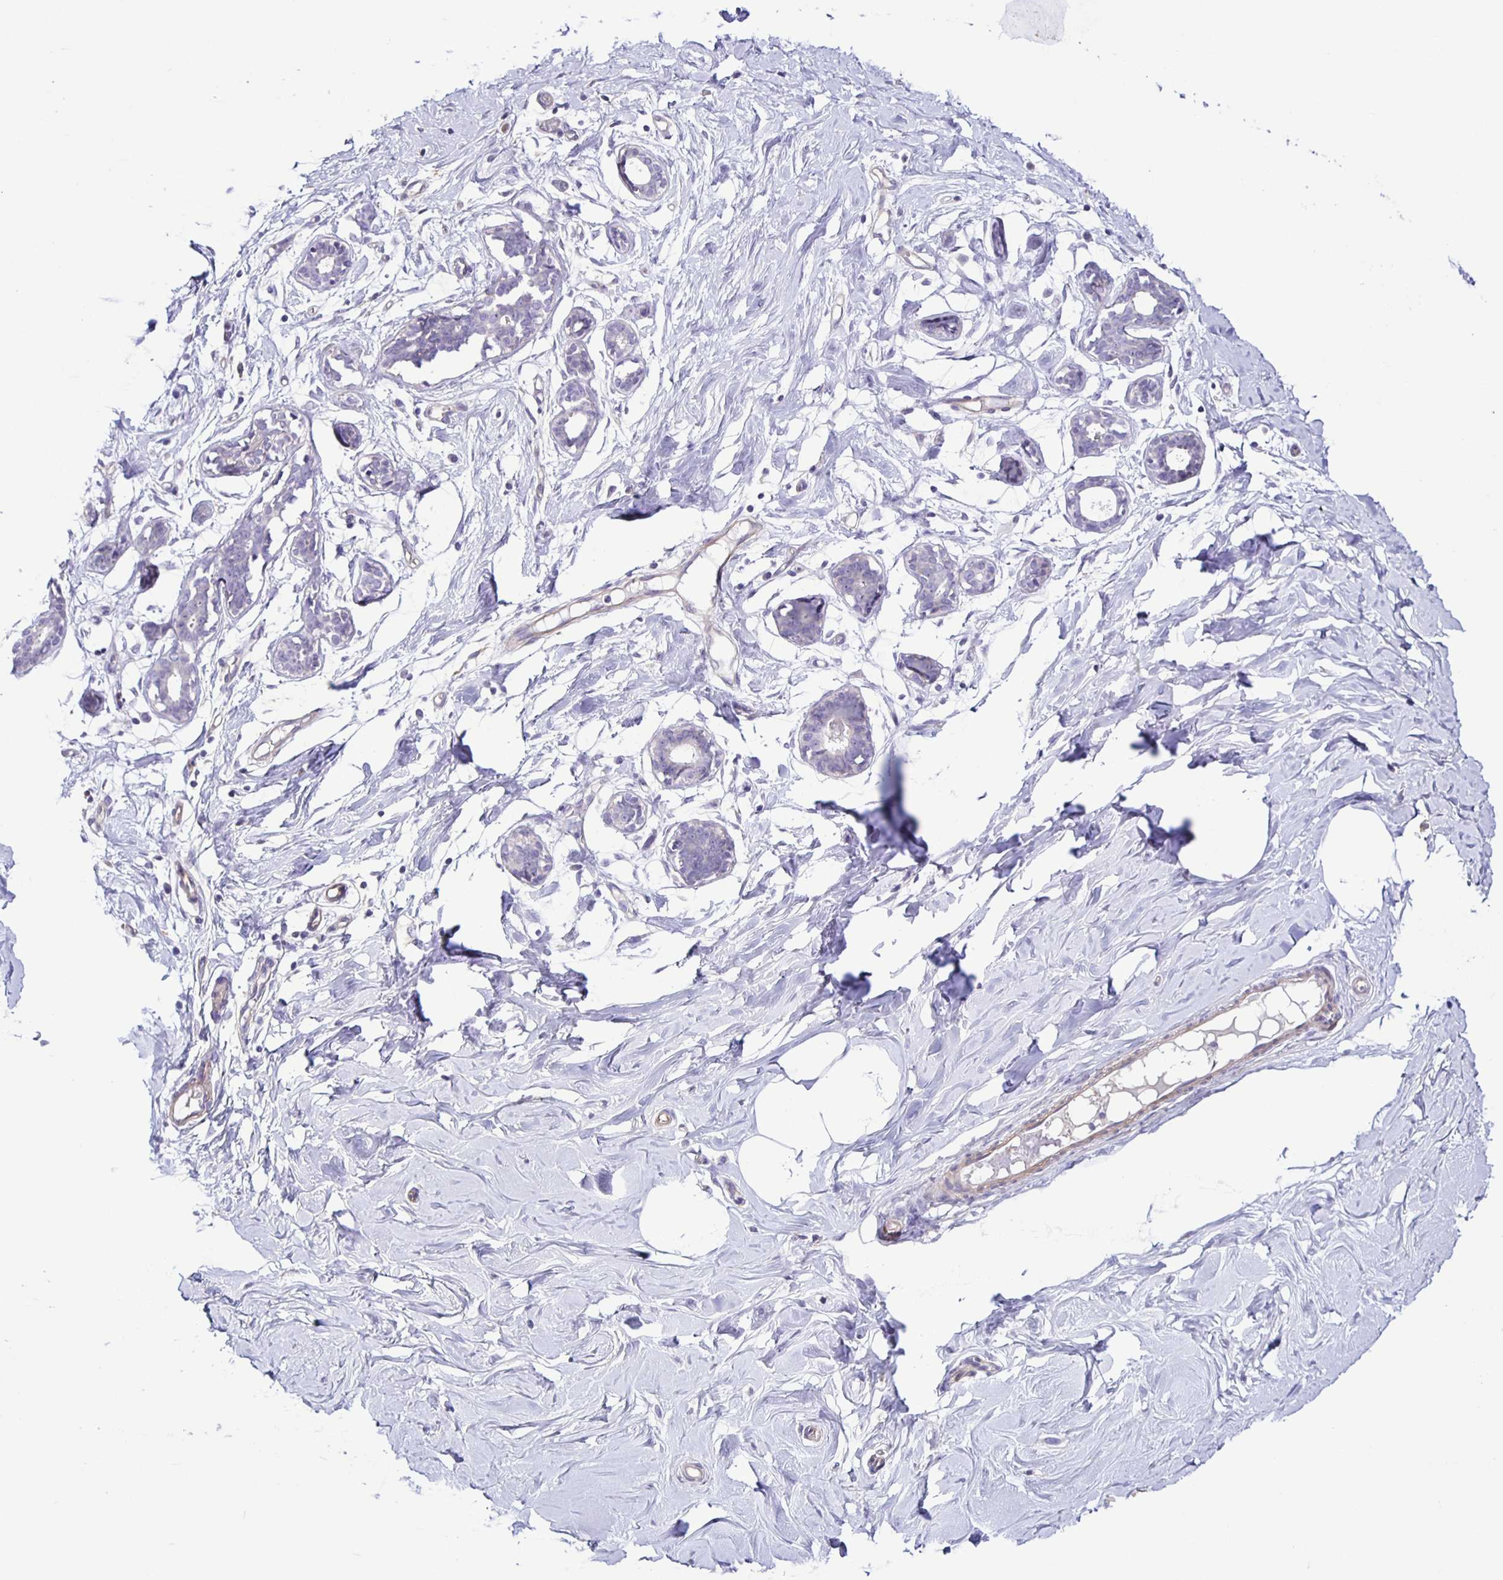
{"staining": {"intensity": "negative", "quantity": "none", "location": "none"}, "tissue": "breast", "cell_type": "Adipocytes", "image_type": "normal", "snomed": [{"axis": "morphology", "description": "Normal tissue, NOS"}, {"axis": "topography", "description": "Breast"}], "caption": "Immunohistochemistry (IHC) histopathology image of normal breast: human breast stained with DAB (3,3'-diaminobenzidine) shows no significant protein positivity in adipocytes. The staining is performed using DAB brown chromogen with nuclei counter-stained in using hematoxylin.", "gene": "BOLL", "patient": {"sex": "female", "age": 27}}